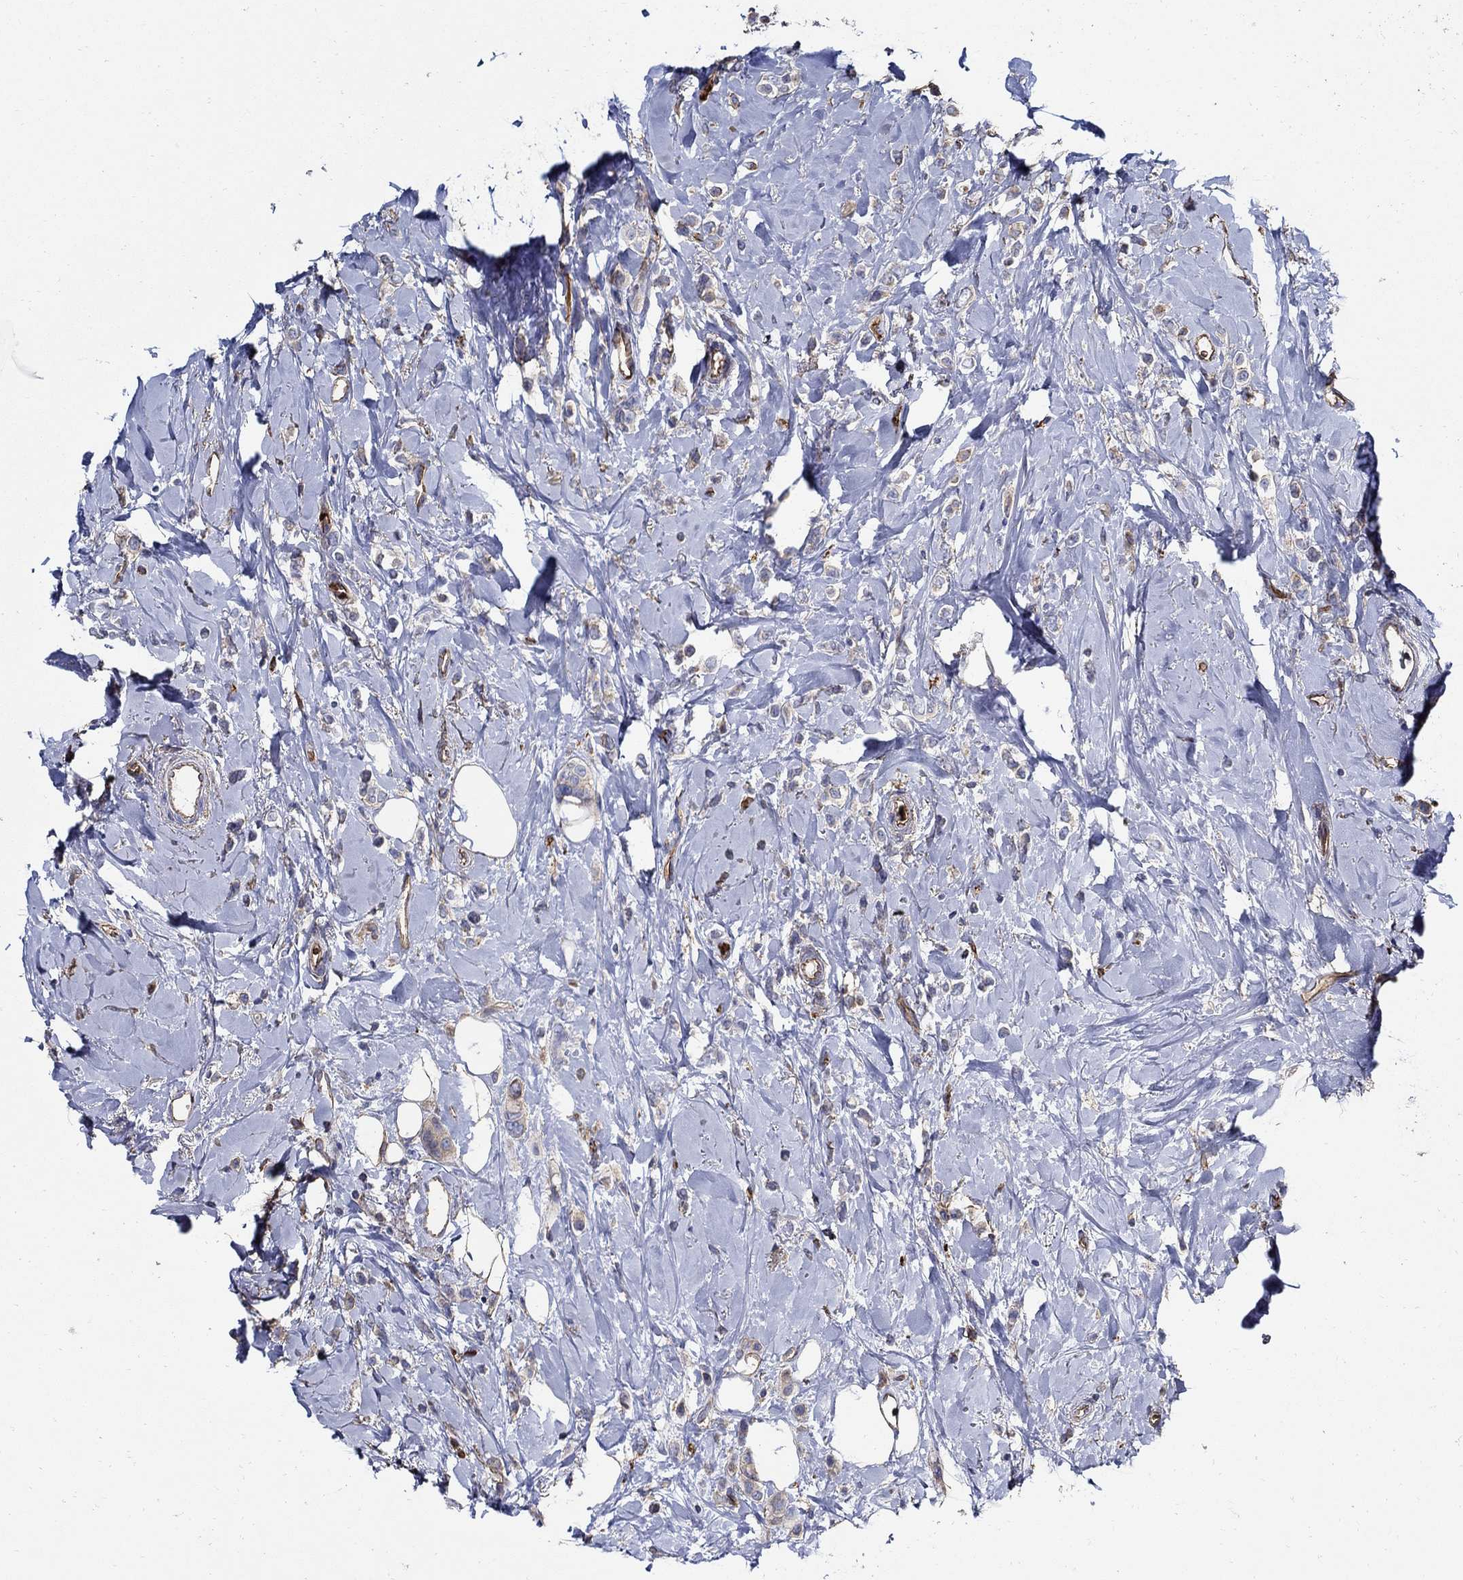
{"staining": {"intensity": "weak", "quantity": "<25%", "location": "cytoplasmic/membranous"}, "tissue": "breast cancer", "cell_type": "Tumor cells", "image_type": "cancer", "snomed": [{"axis": "morphology", "description": "Lobular carcinoma"}, {"axis": "topography", "description": "Breast"}], "caption": "Breast cancer (lobular carcinoma) was stained to show a protein in brown. There is no significant expression in tumor cells. The staining is performed using DAB brown chromogen with nuclei counter-stained in using hematoxylin.", "gene": "APBB3", "patient": {"sex": "female", "age": 66}}